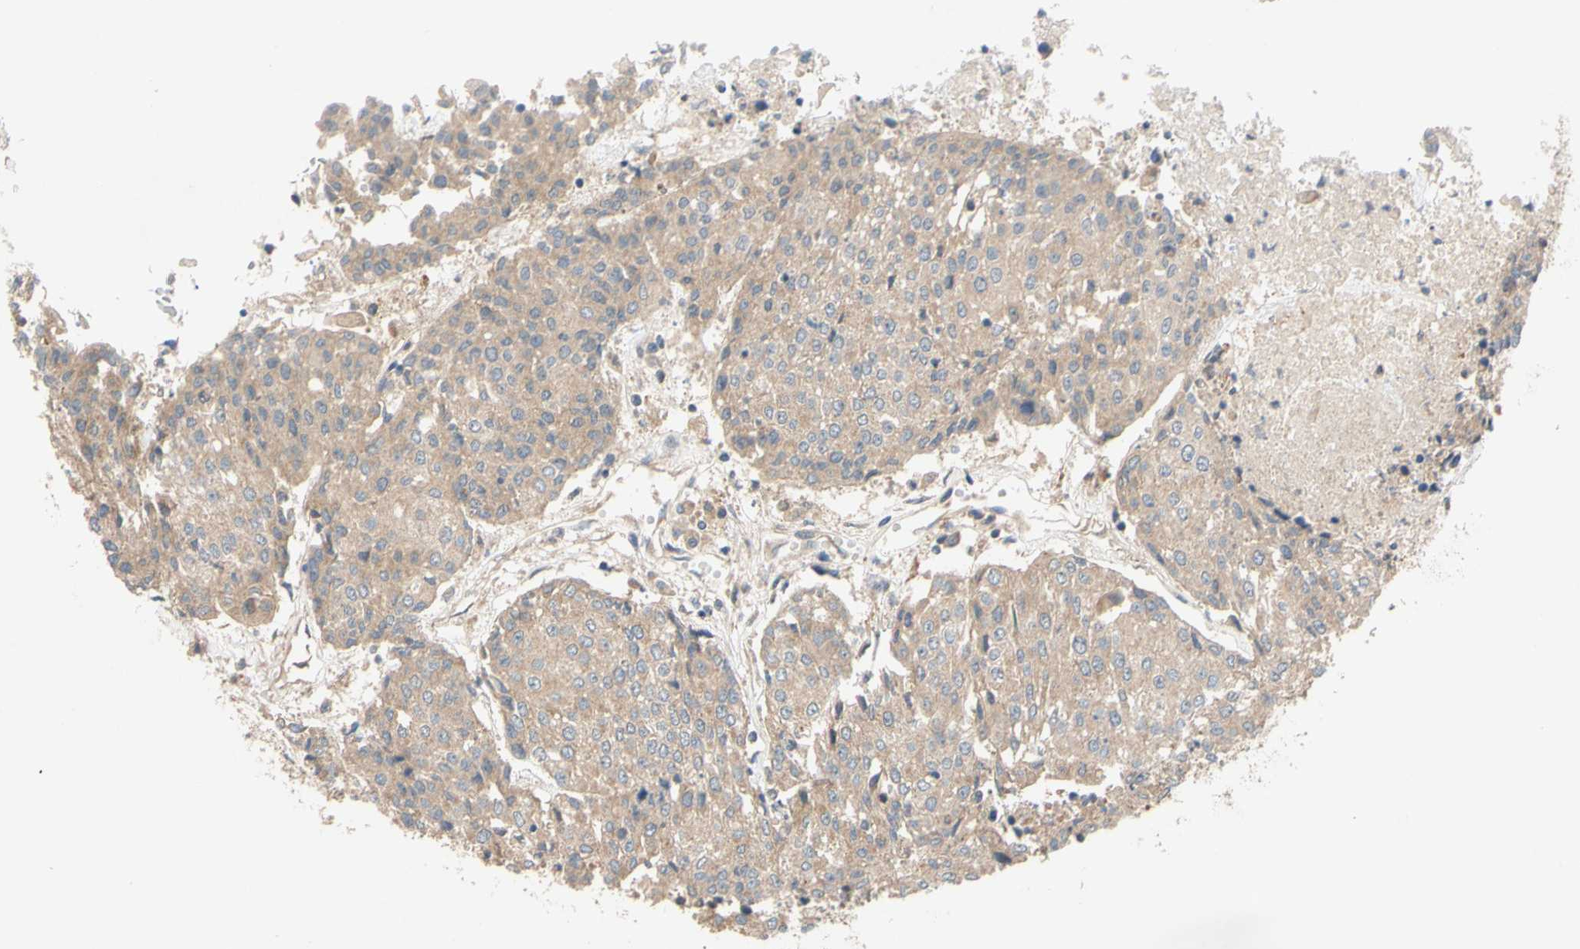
{"staining": {"intensity": "weak", "quantity": ">75%", "location": "cytoplasmic/membranous"}, "tissue": "urothelial cancer", "cell_type": "Tumor cells", "image_type": "cancer", "snomed": [{"axis": "morphology", "description": "Urothelial carcinoma, High grade"}, {"axis": "topography", "description": "Urinary bladder"}], "caption": "Immunohistochemical staining of high-grade urothelial carcinoma exhibits weak cytoplasmic/membranous protein positivity in approximately >75% of tumor cells.", "gene": "MBTPS2", "patient": {"sex": "female", "age": 85}}